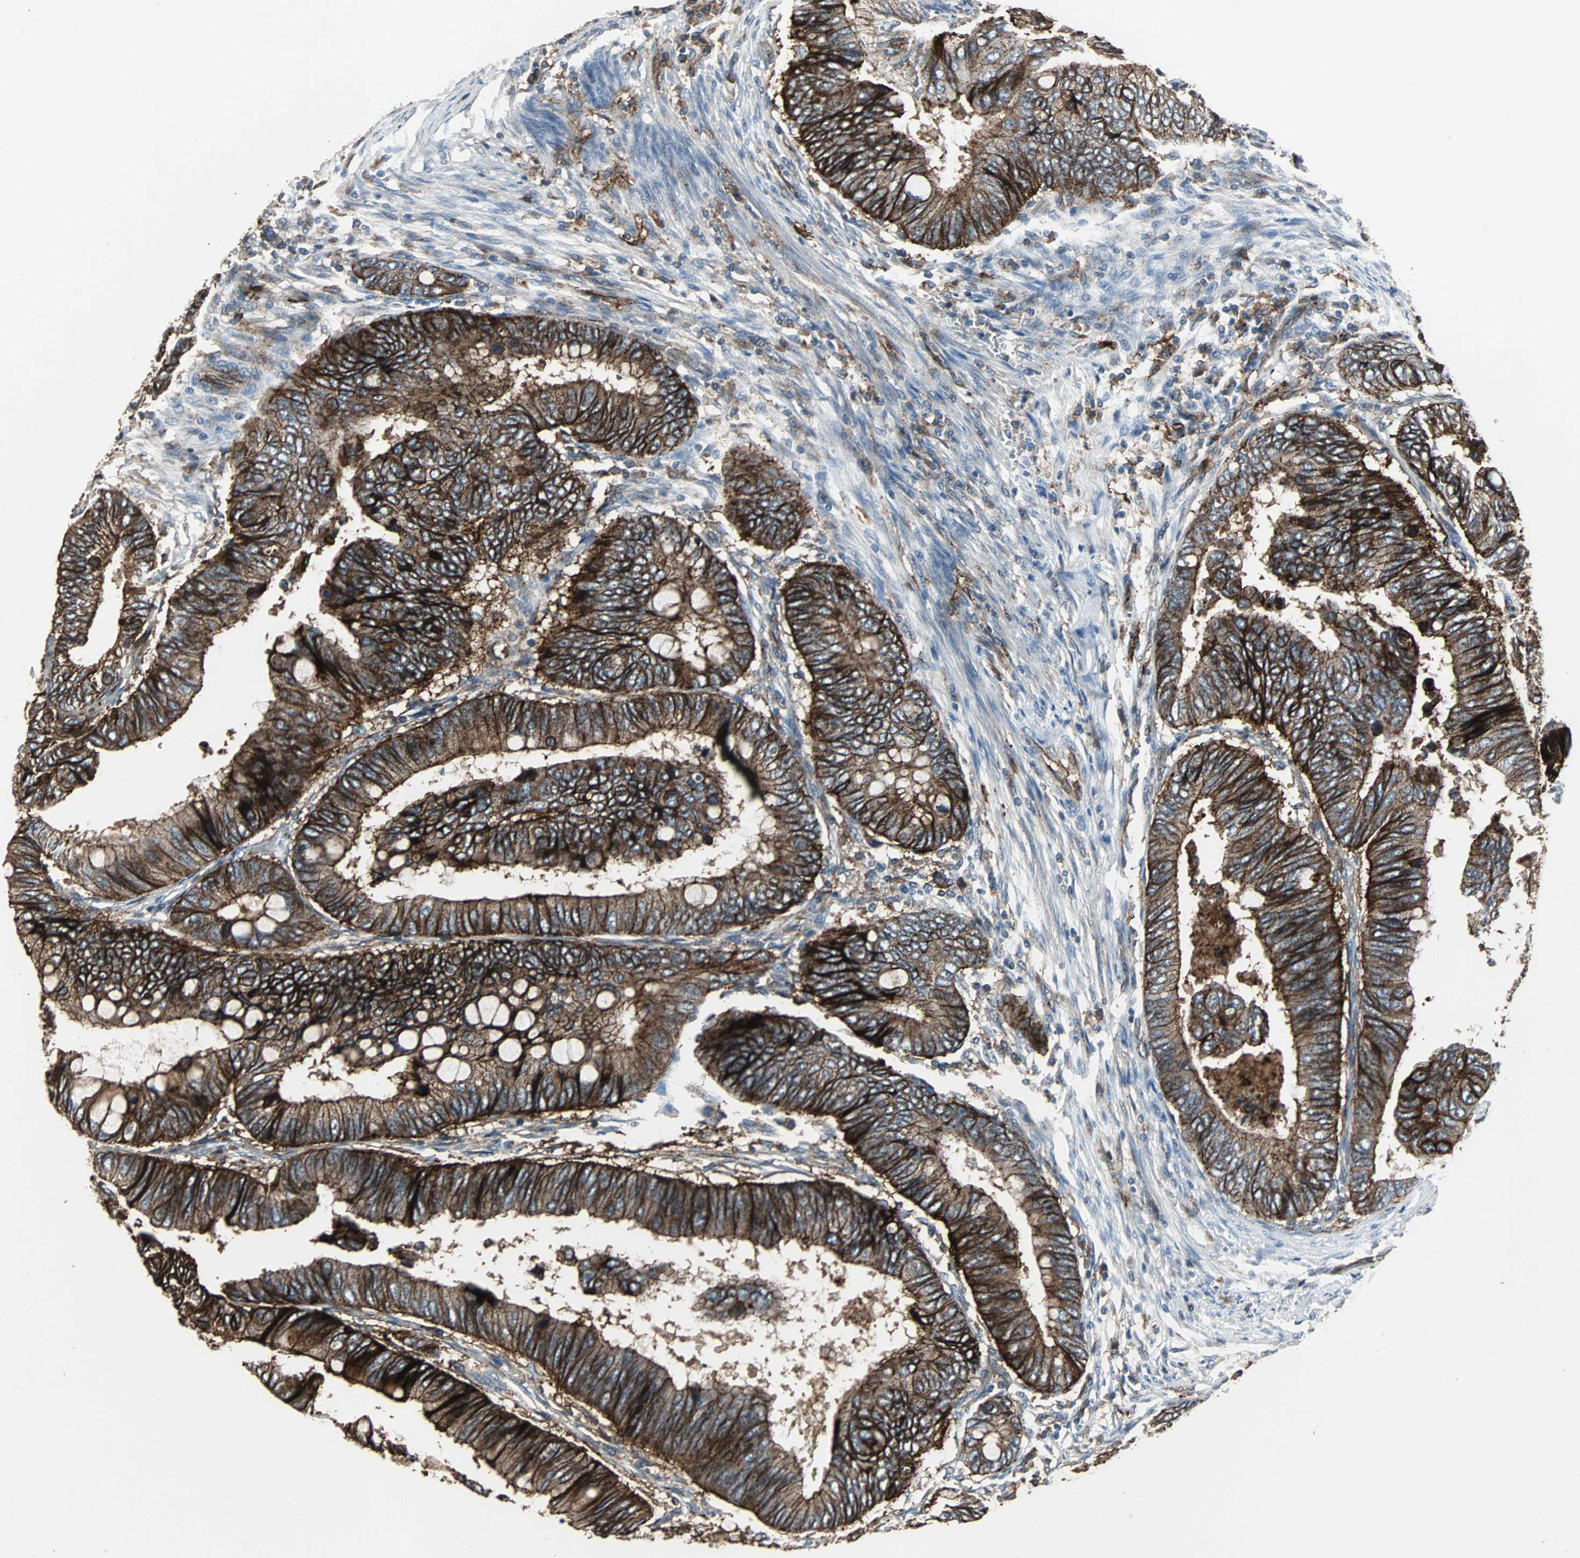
{"staining": {"intensity": "strong", "quantity": ">75%", "location": "cytoplasmic/membranous"}, "tissue": "colorectal cancer", "cell_type": "Tumor cells", "image_type": "cancer", "snomed": [{"axis": "morphology", "description": "Normal tissue, NOS"}, {"axis": "morphology", "description": "Adenocarcinoma, NOS"}, {"axis": "topography", "description": "Rectum"}, {"axis": "topography", "description": "Peripheral nerve tissue"}], "caption": "Human colorectal cancer stained with a brown dye exhibits strong cytoplasmic/membranous positive expression in approximately >75% of tumor cells.", "gene": "F11R", "patient": {"sex": "male", "age": 92}}